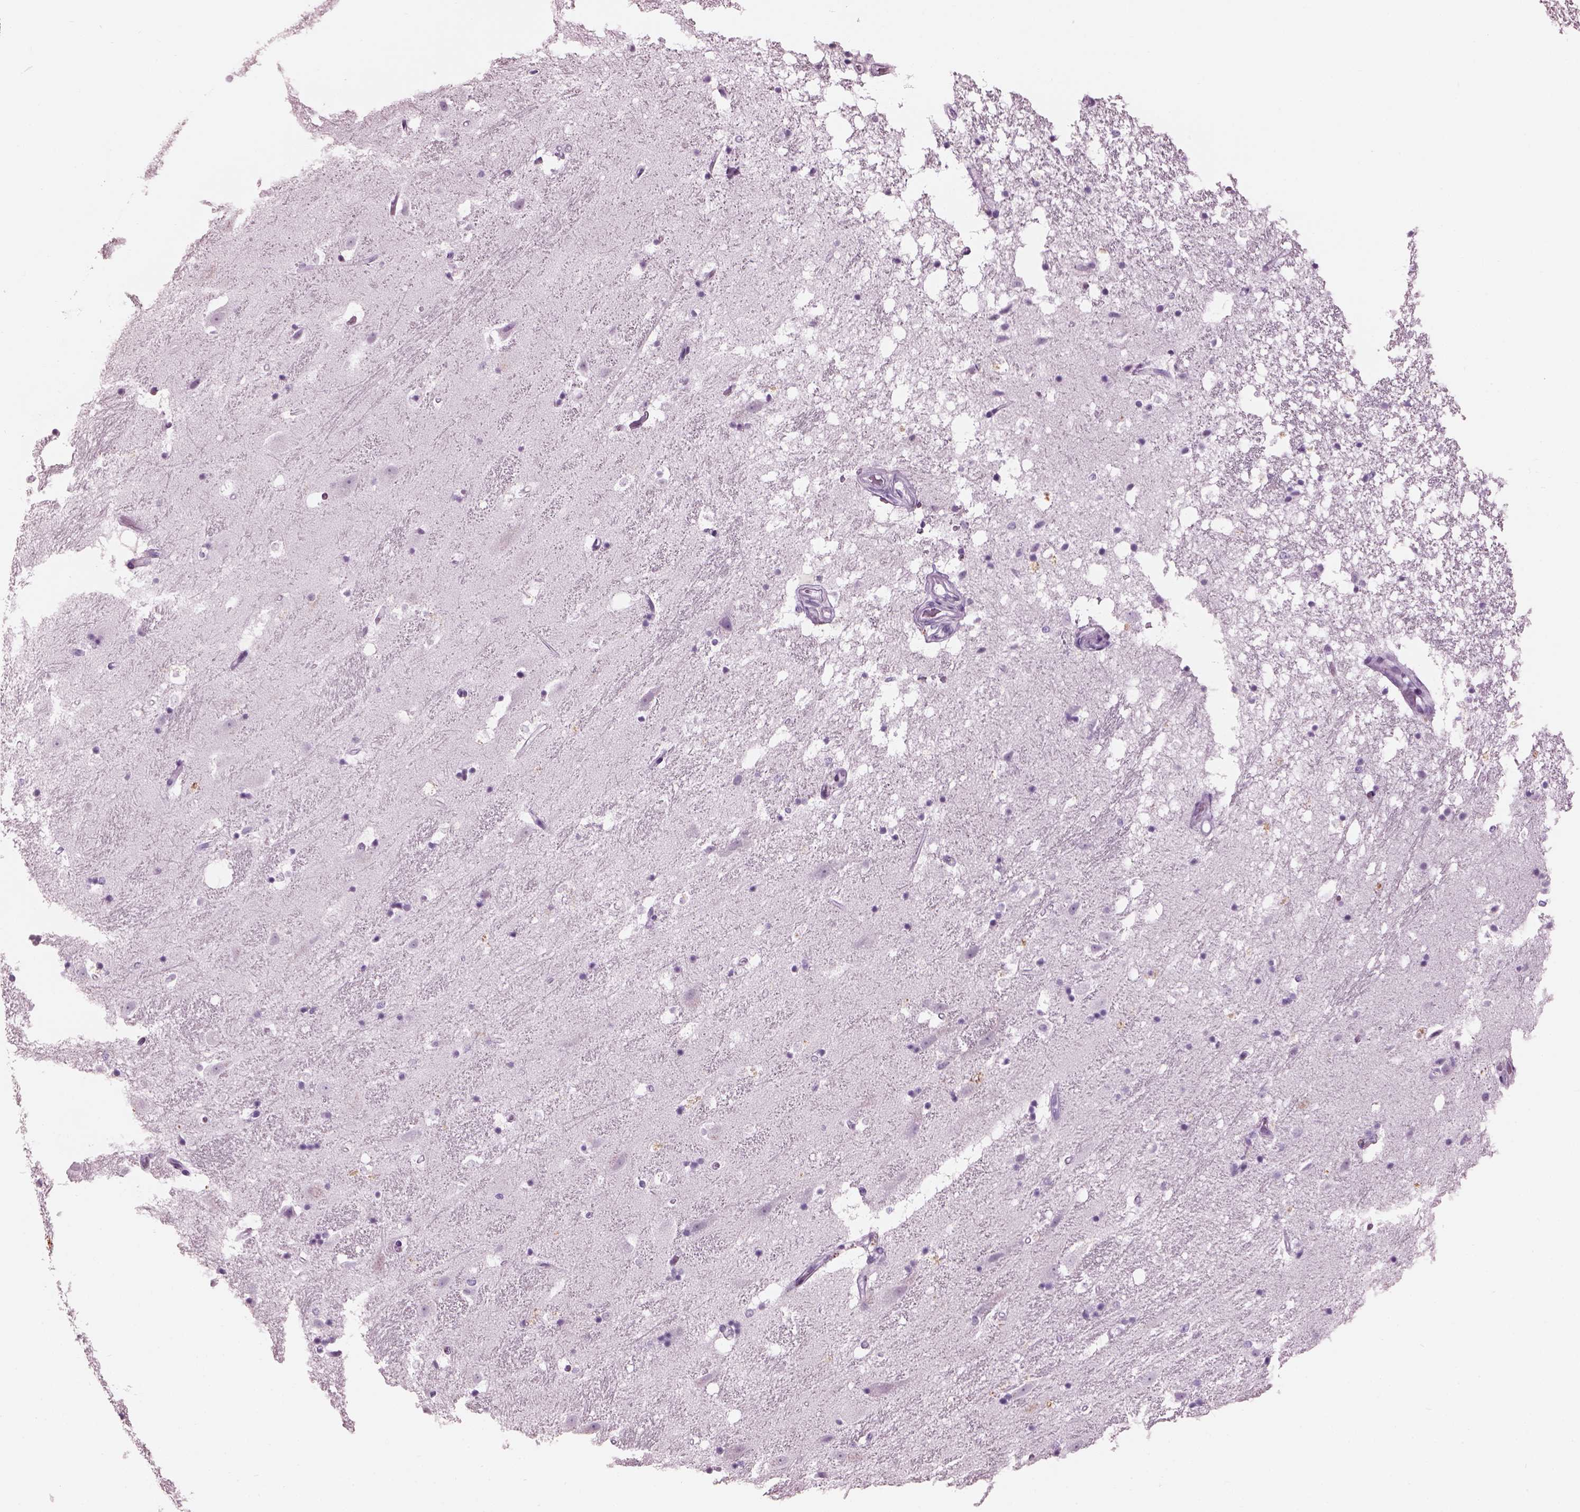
{"staining": {"intensity": "negative", "quantity": "none", "location": "none"}, "tissue": "hippocampus", "cell_type": "Glial cells", "image_type": "normal", "snomed": [{"axis": "morphology", "description": "Normal tissue, NOS"}, {"axis": "topography", "description": "Hippocampus"}], "caption": "Hippocampus stained for a protein using immunohistochemistry reveals no positivity glial cells.", "gene": "HYDIN", "patient": {"sex": "male", "age": 49}}